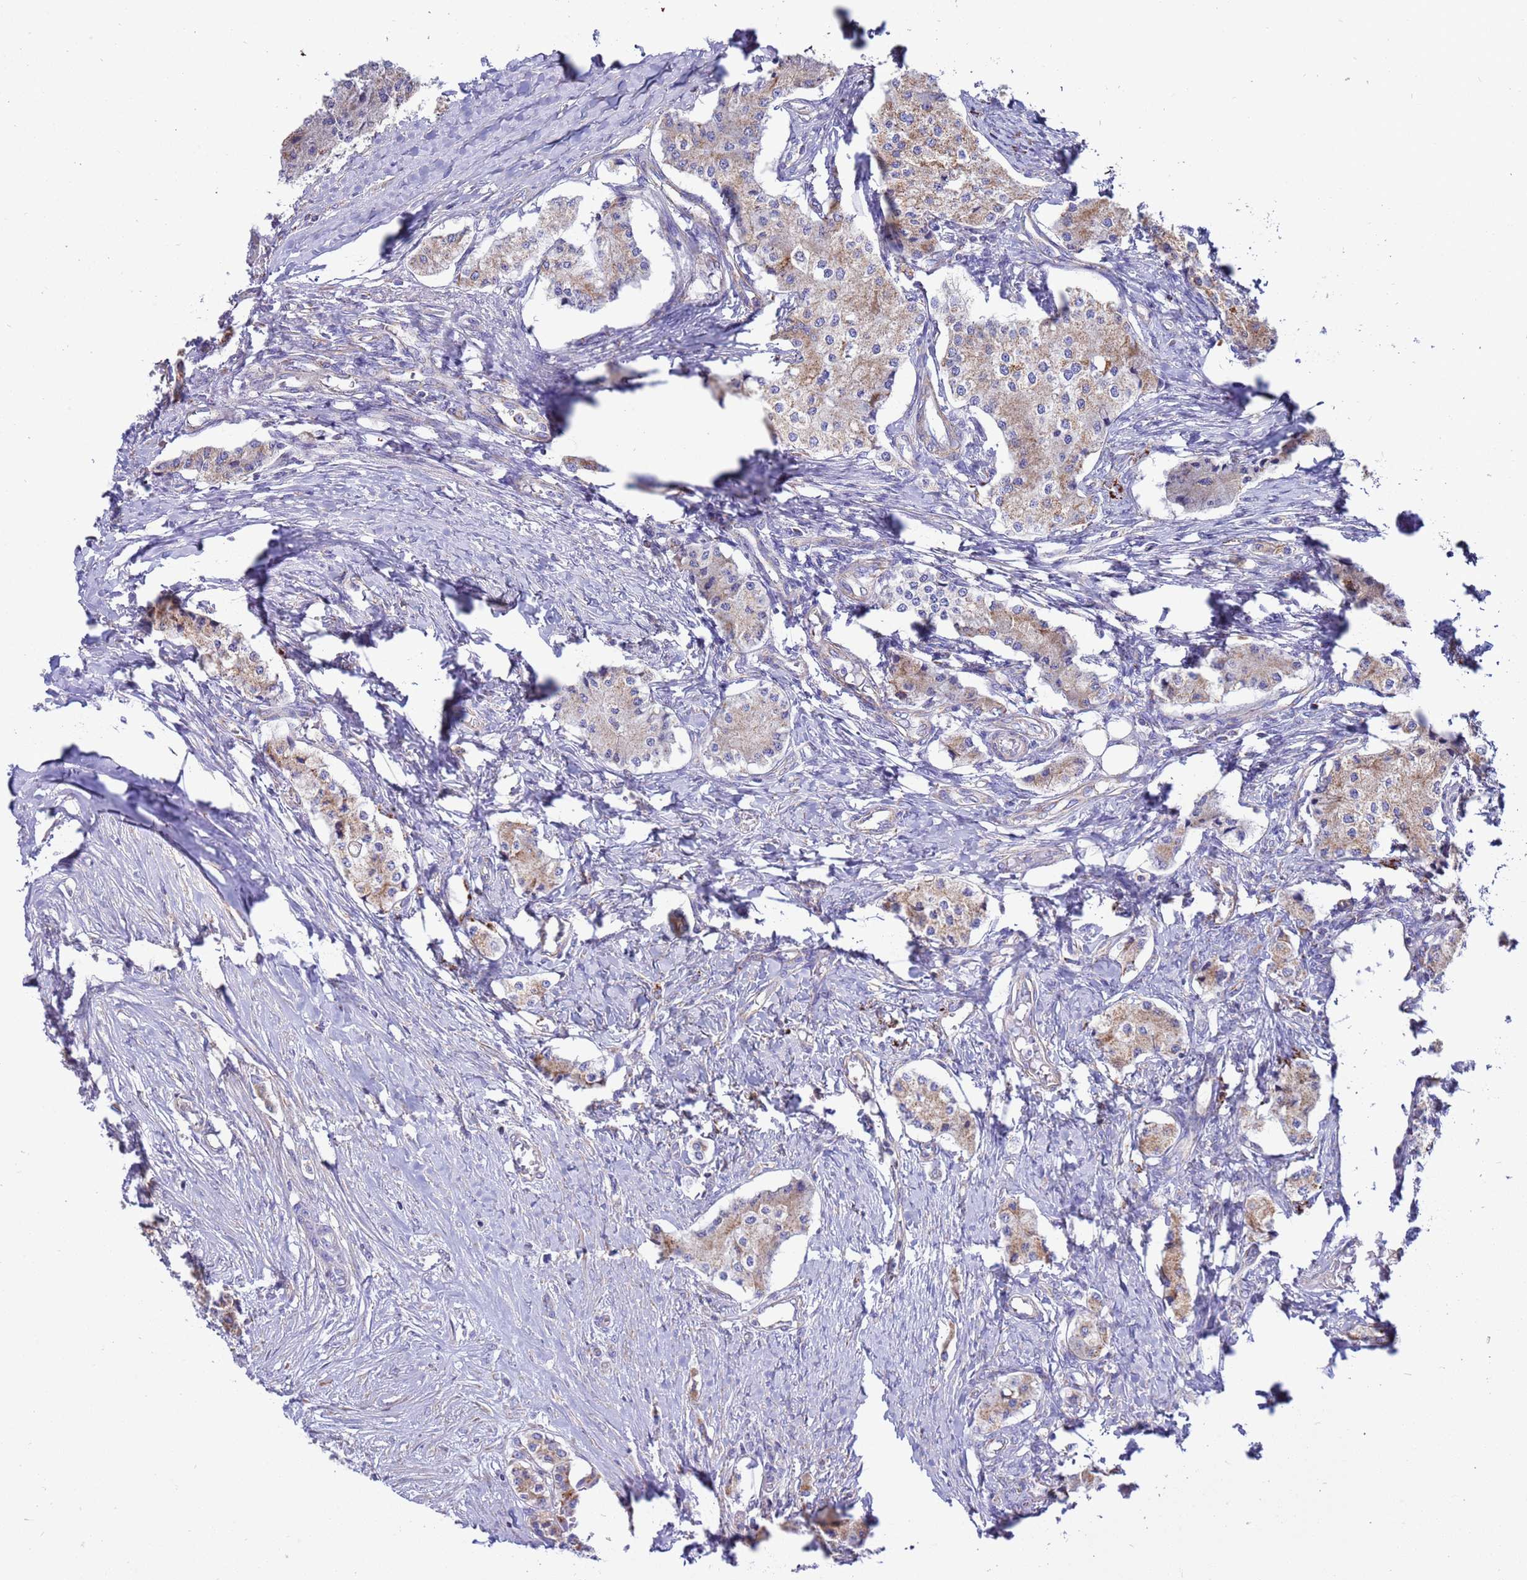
{"staining": {"intensity": "moderate", "quantity": "25%-75%", "location": "cytoplasmic/membranous"}, "tissue": "carcinoid", "cell_type": "Tumor cells", "image_type": "cancer", "snomed": [{"axis": "morphology", "description": "Carcinoid, malignant, NOS"}, {"axis": "topography", "description": "Colon"}], "caption": "An image showing moderate cytoplasmic/membranous staining in approximately 25%-75% of tumor cells in carcinoid, as visualized by brown immunohistochemical staining.", "gene": "RNF165", "patient": {"sex": "female", "age": 52}}